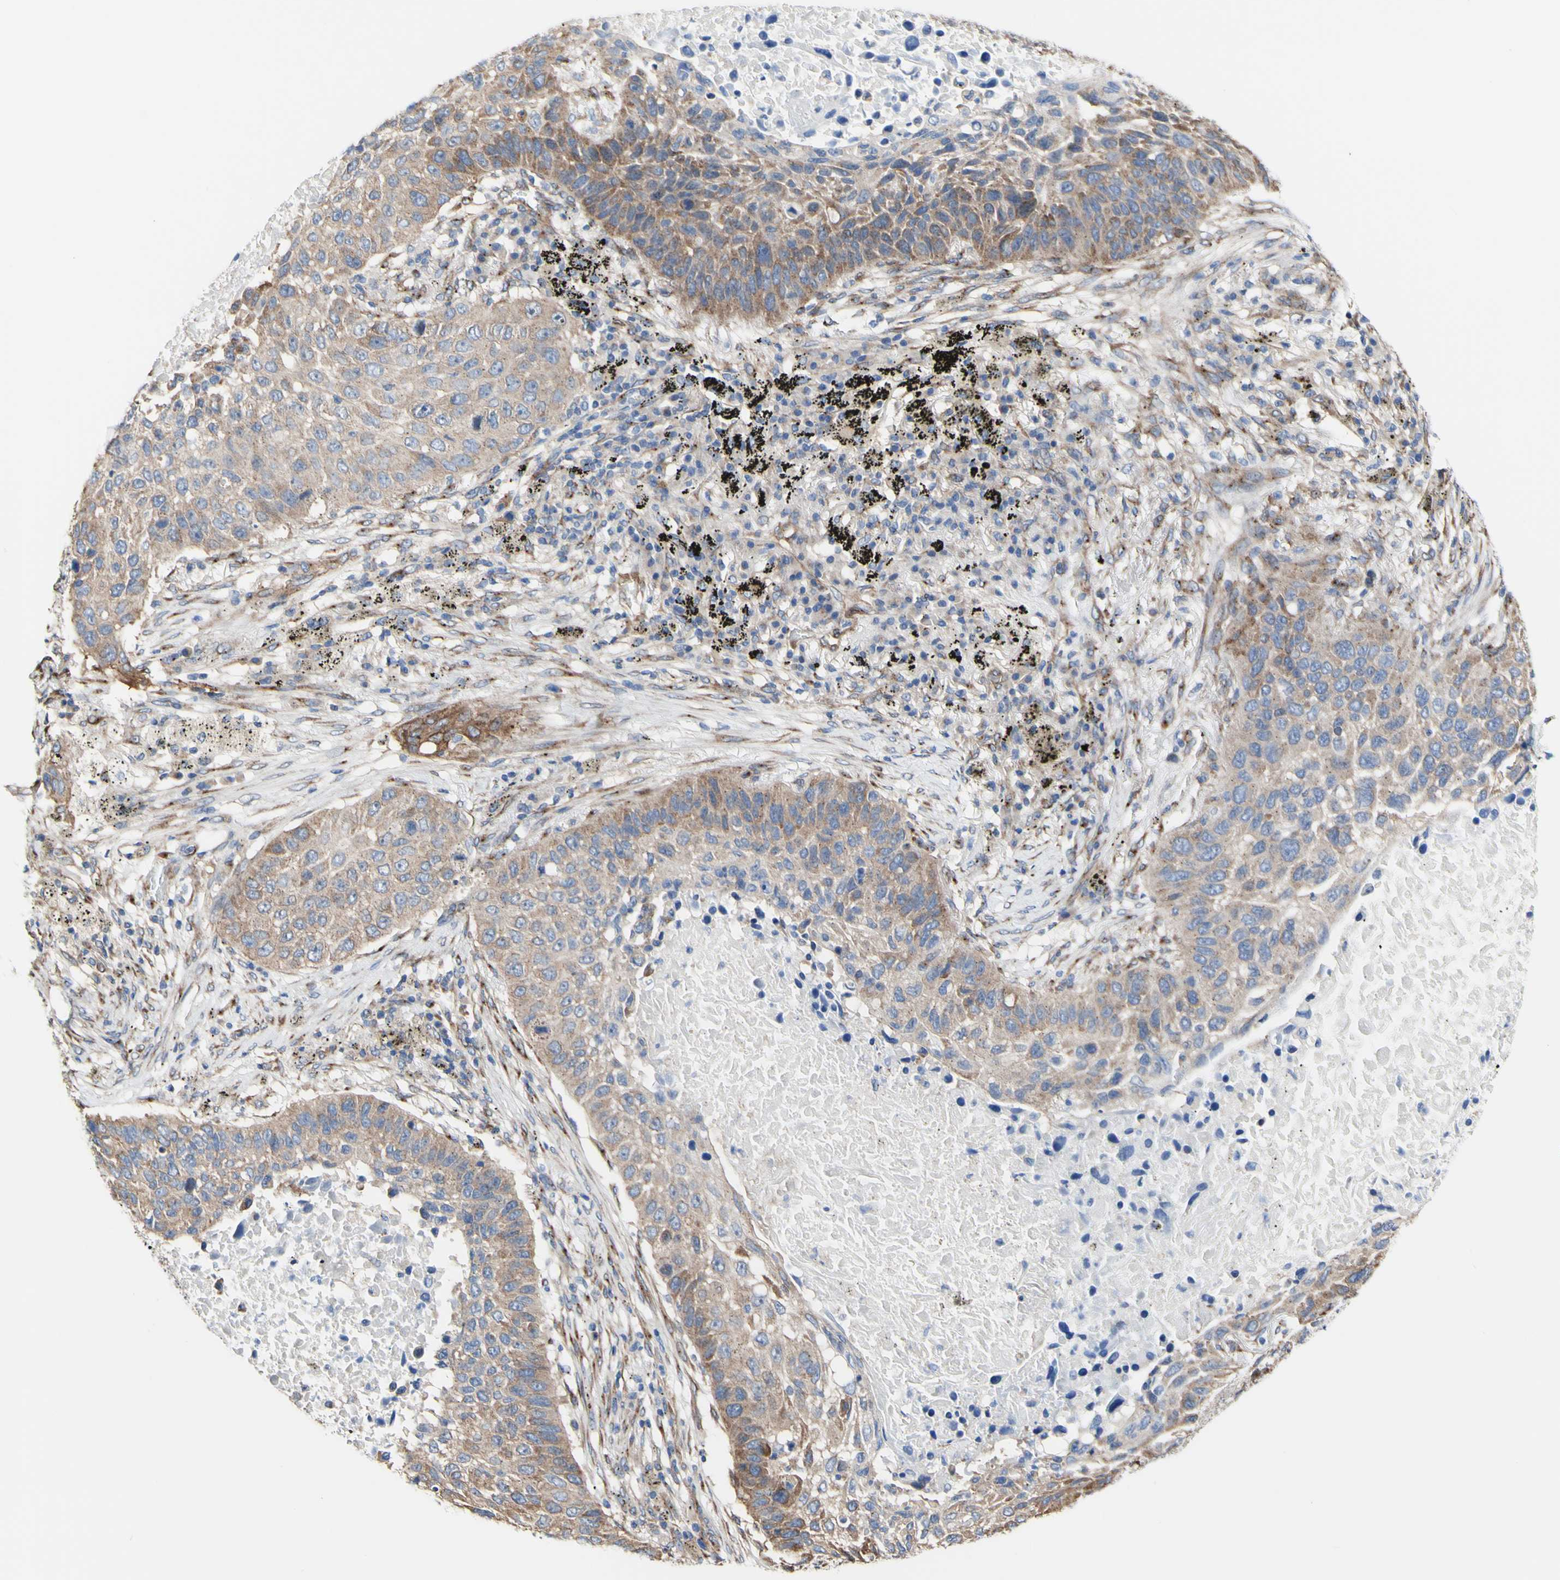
{"staining": {"intensity": "moderate", "quantity": ">75%", "location": "cytoplasmic/membranous"}, "tissue": "lung cancer", "cell_type": "Tumor cells", "image_type": "cancer", "snomed": [{"axis": "morphology", "description": "Squamous cell carcinoma, NOS"}, {"axis": "topography", "description": "Lung"}], "caption": "Lung cancer stained with a protein marker shows moderate staining in tumor cells.", "gene": "LRIG3", "patient": {"sex": "male", "age": 57}}